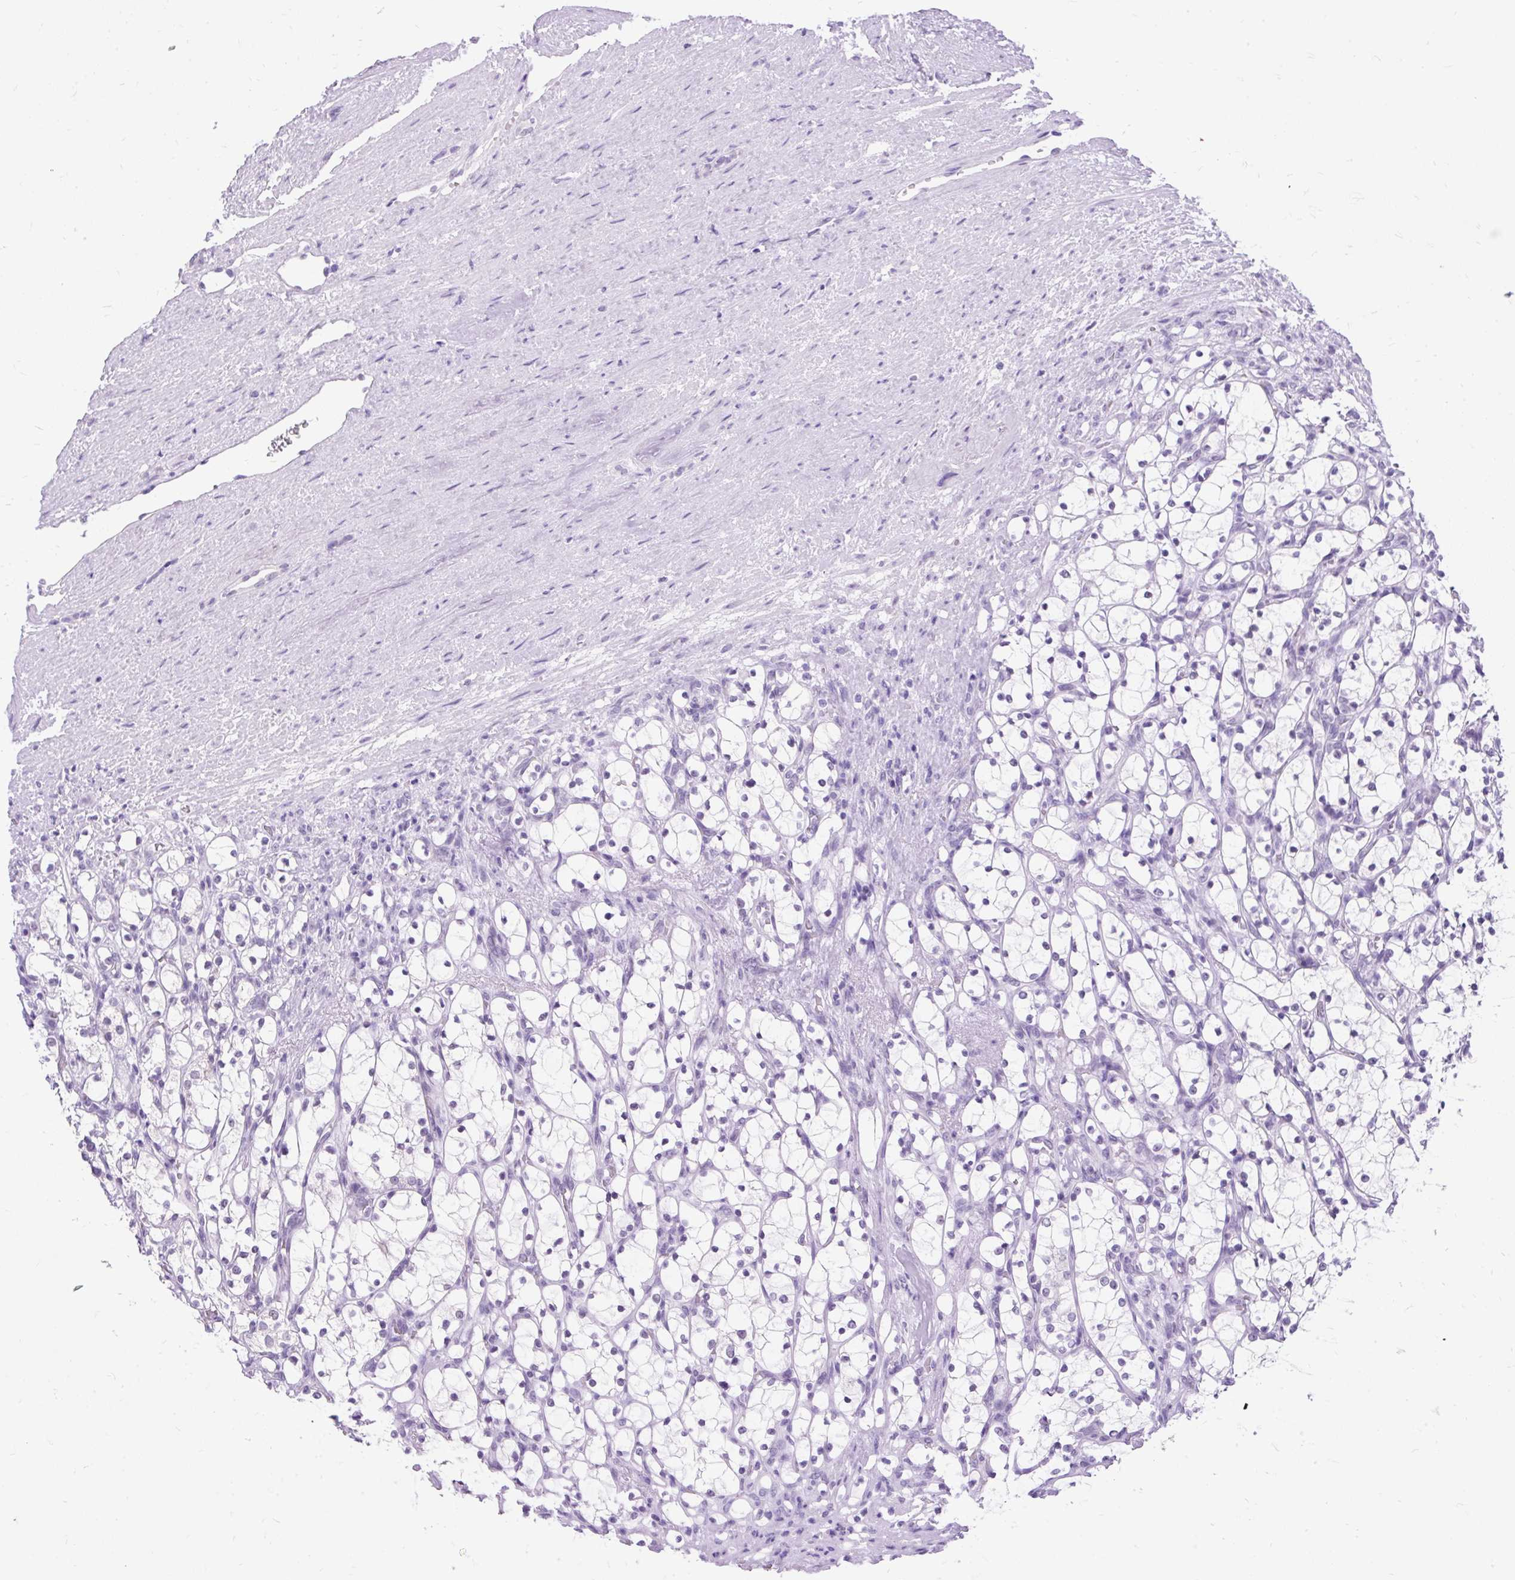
{"staining": {"intensity": "negative", "quantity": "none", "location": "none"}, "tissue": "renal cancer", "cell_type": "Tumor cells", "image_type": "cancer", "snomed": [{"axis": "morphology", "description": "Adenocarcinoma, NOS"}, {"axis": "topography", "description": "Kidney"}], "caption": "Renal cancer (adenocarcinoma) was stained to show a protein in brown. There is no significant expression in tumor cells.", "gene": "SCGB1A1", "patient": {"sex": "female", "age": 69}}